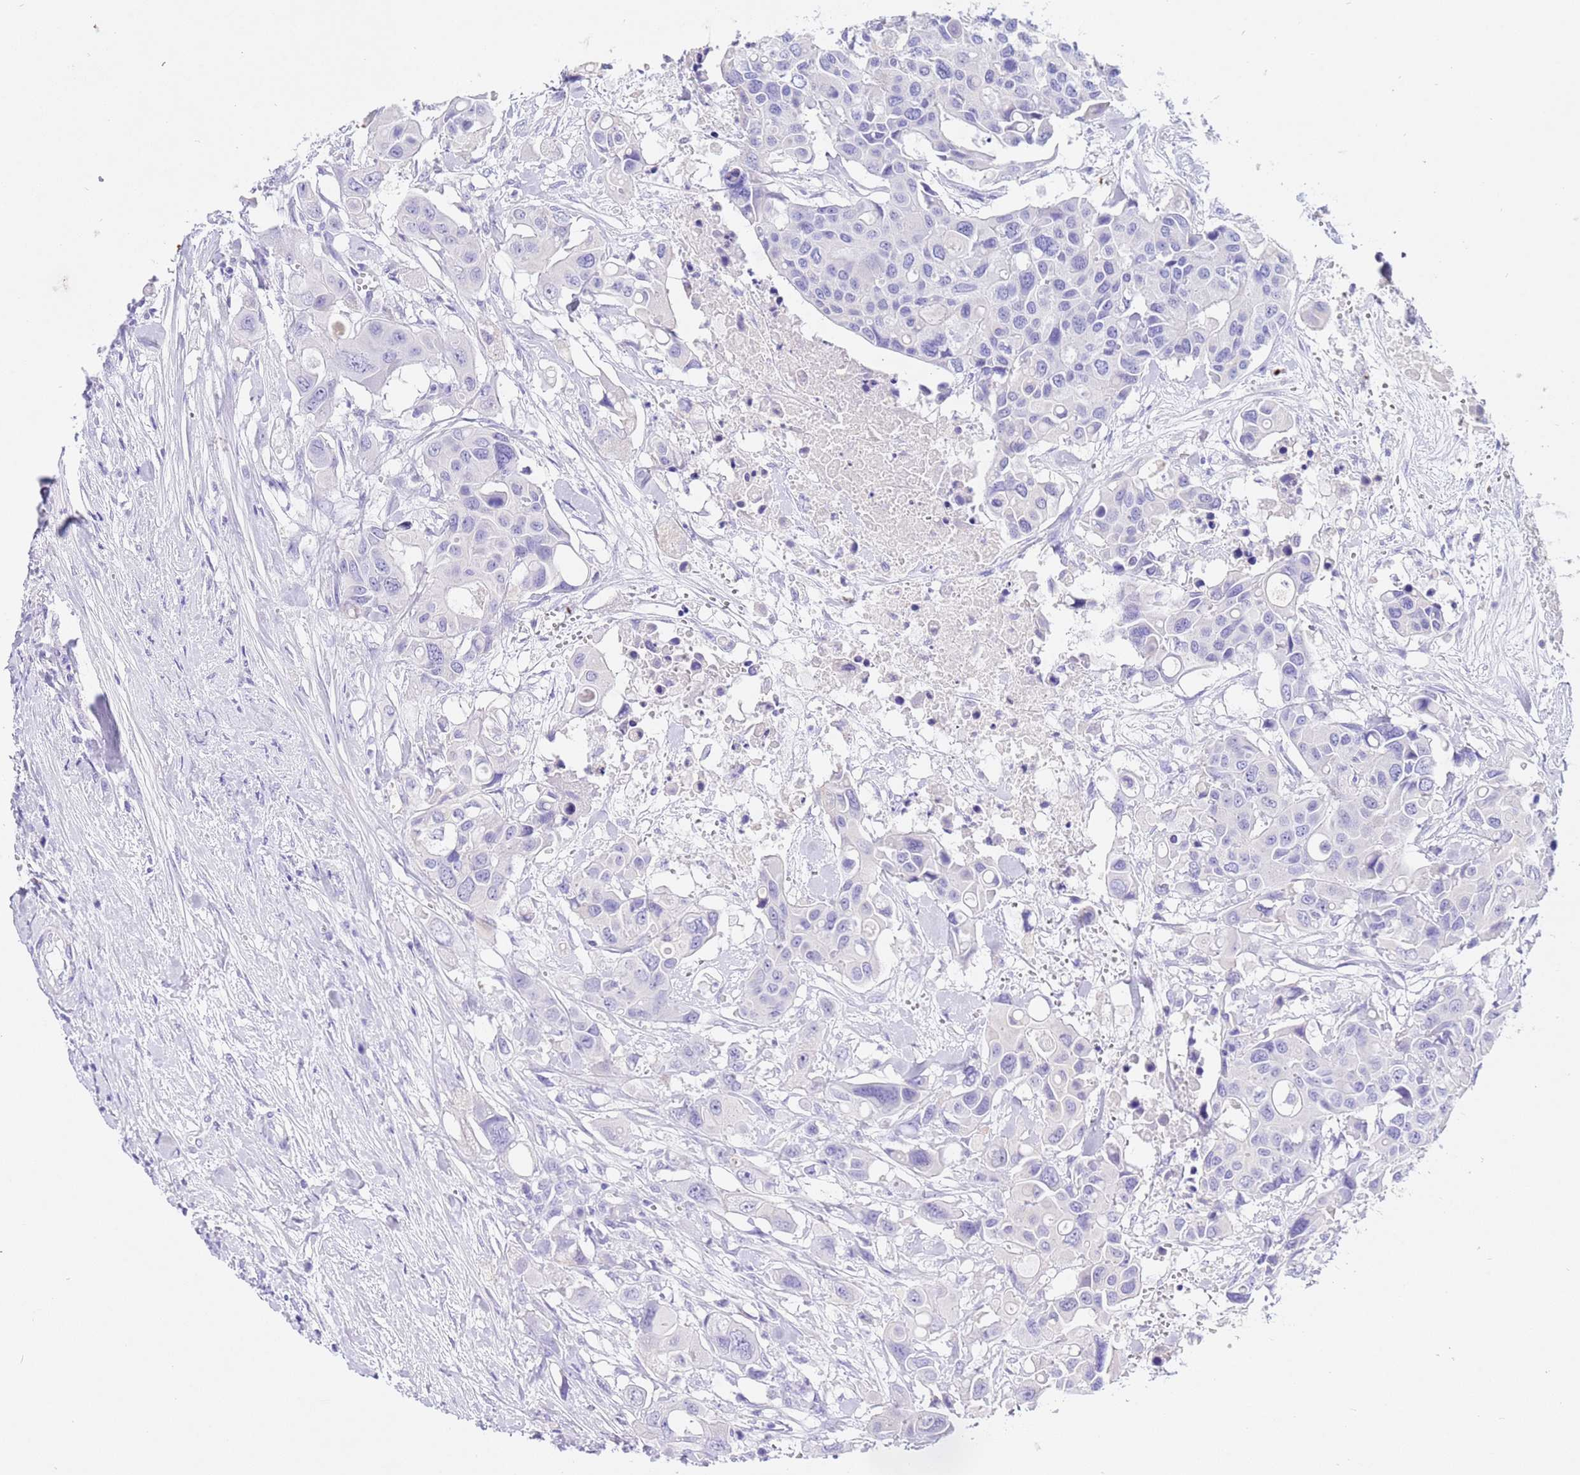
{"staining": {"intensity": "negative", "quantity": "none", "location": "none"}, "tissue": "colorectal cancer", "cell_type": "Tumor cells", "image_type": "cancer", "snomed": [{"axis": "morphology", "description": "Adenocarcinoma, NOS"}, {"axis": "topography", "description": "Colon"}], "caption": "This histopathology image is of colorectal cancer (adenocarcinoma) stained with immunohistochemistry to label a protein in brown with the nuclei are counter-stained blue. There is no staining in tumor cells.", "gene": "CPB1", "patient": {"sex": "male", "age": 77}}